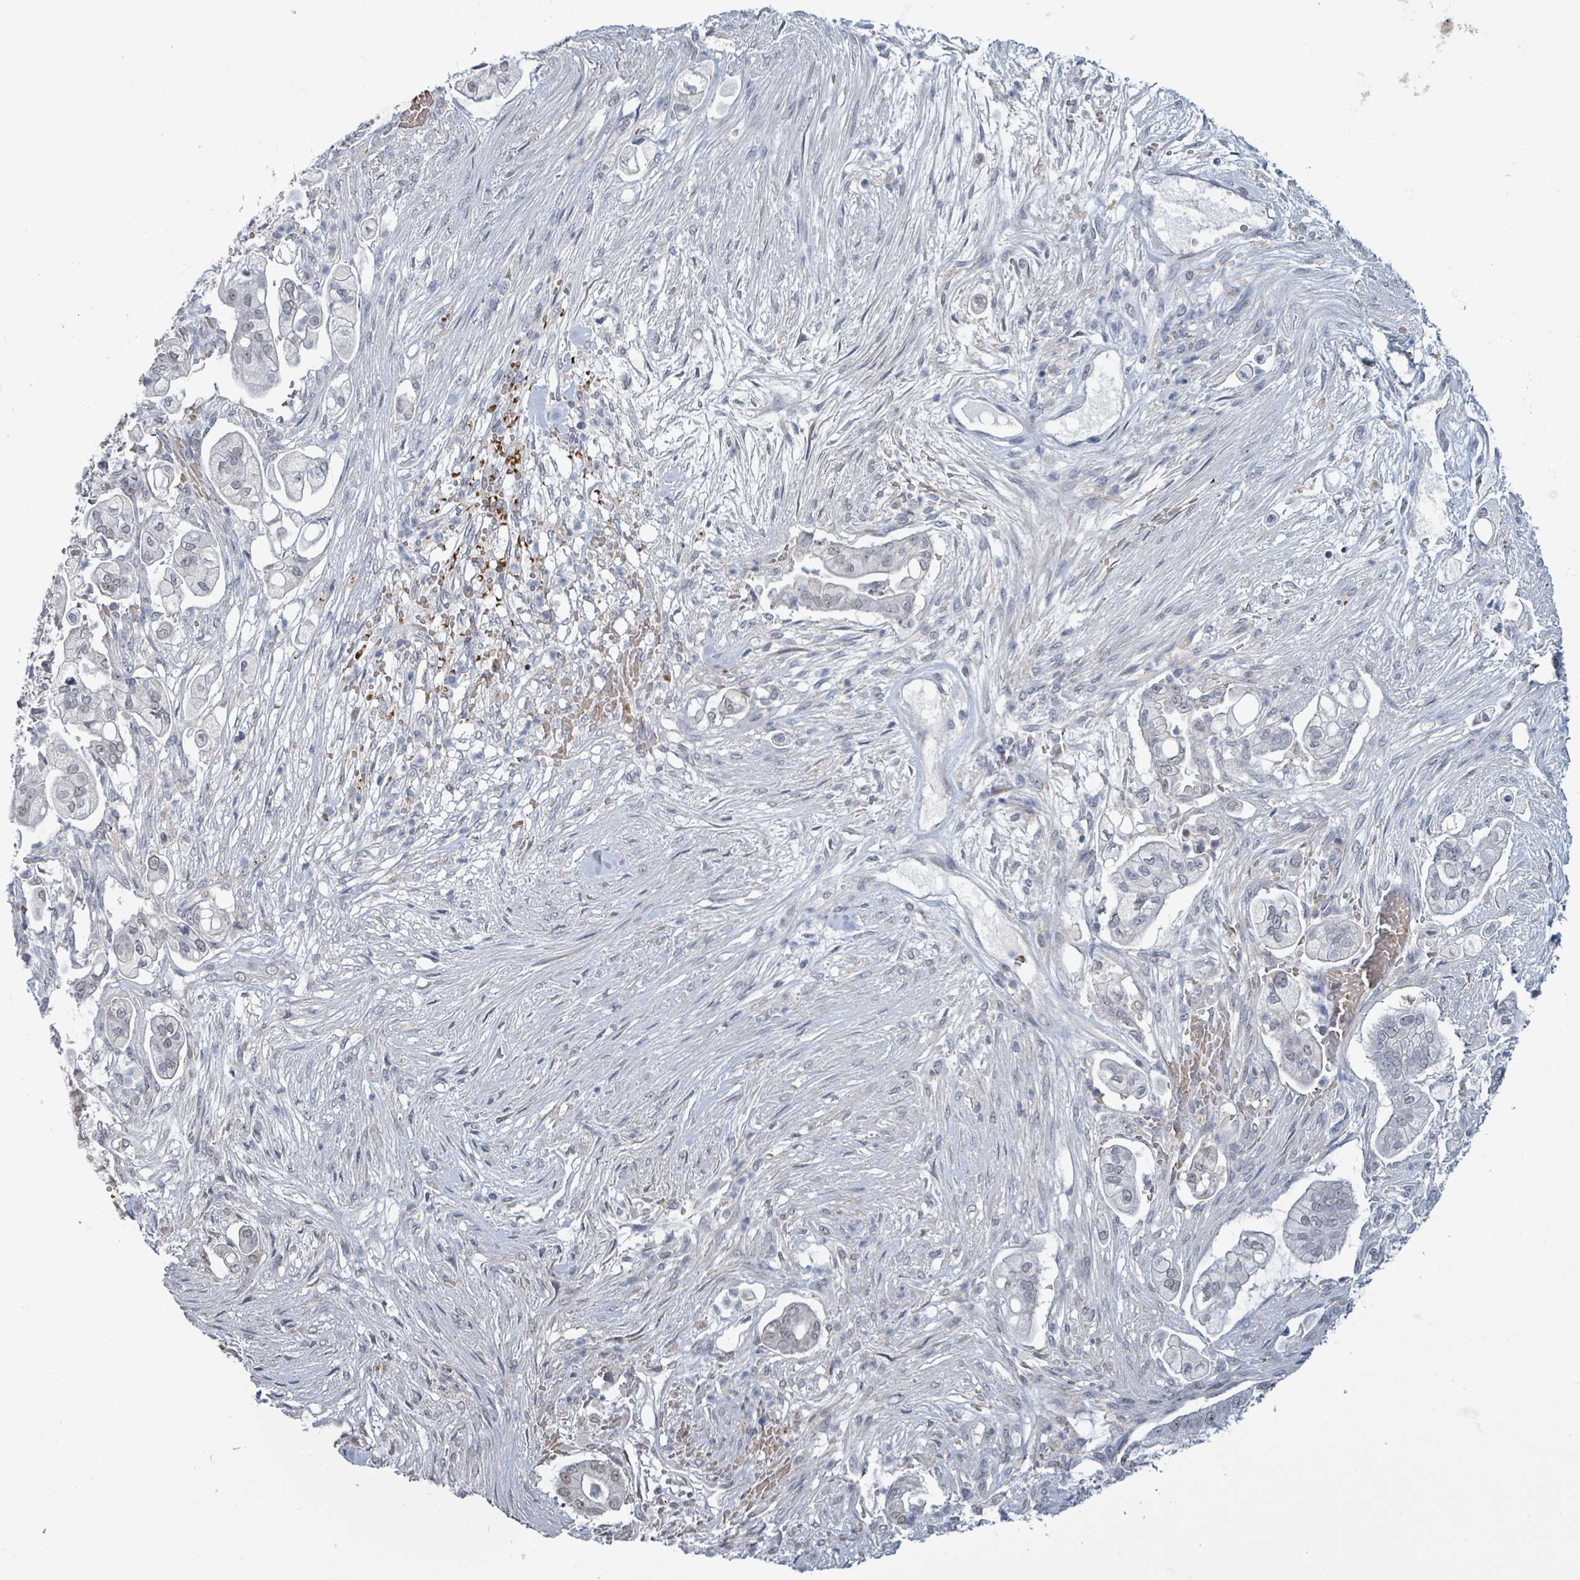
{"staining": {"intensity": "negative", "quantity": "none", "location": "none"}, "tissue": "pancreatic cancer", "cell_type": "Tumor cells", "image_type": "cancer", "snomed": [{"axis": "morphology", "description": "Adenocarcinoma, NOS"}, {"axis": "topography", "description": "Pancreas"}], "caption": "Immunohistochemical staining of adenocarcinoma (pancreatic) reveals no significant staining in tumor cells.", "gene": "SEBOX", "patient": {"sex": "female", "age": 69}}